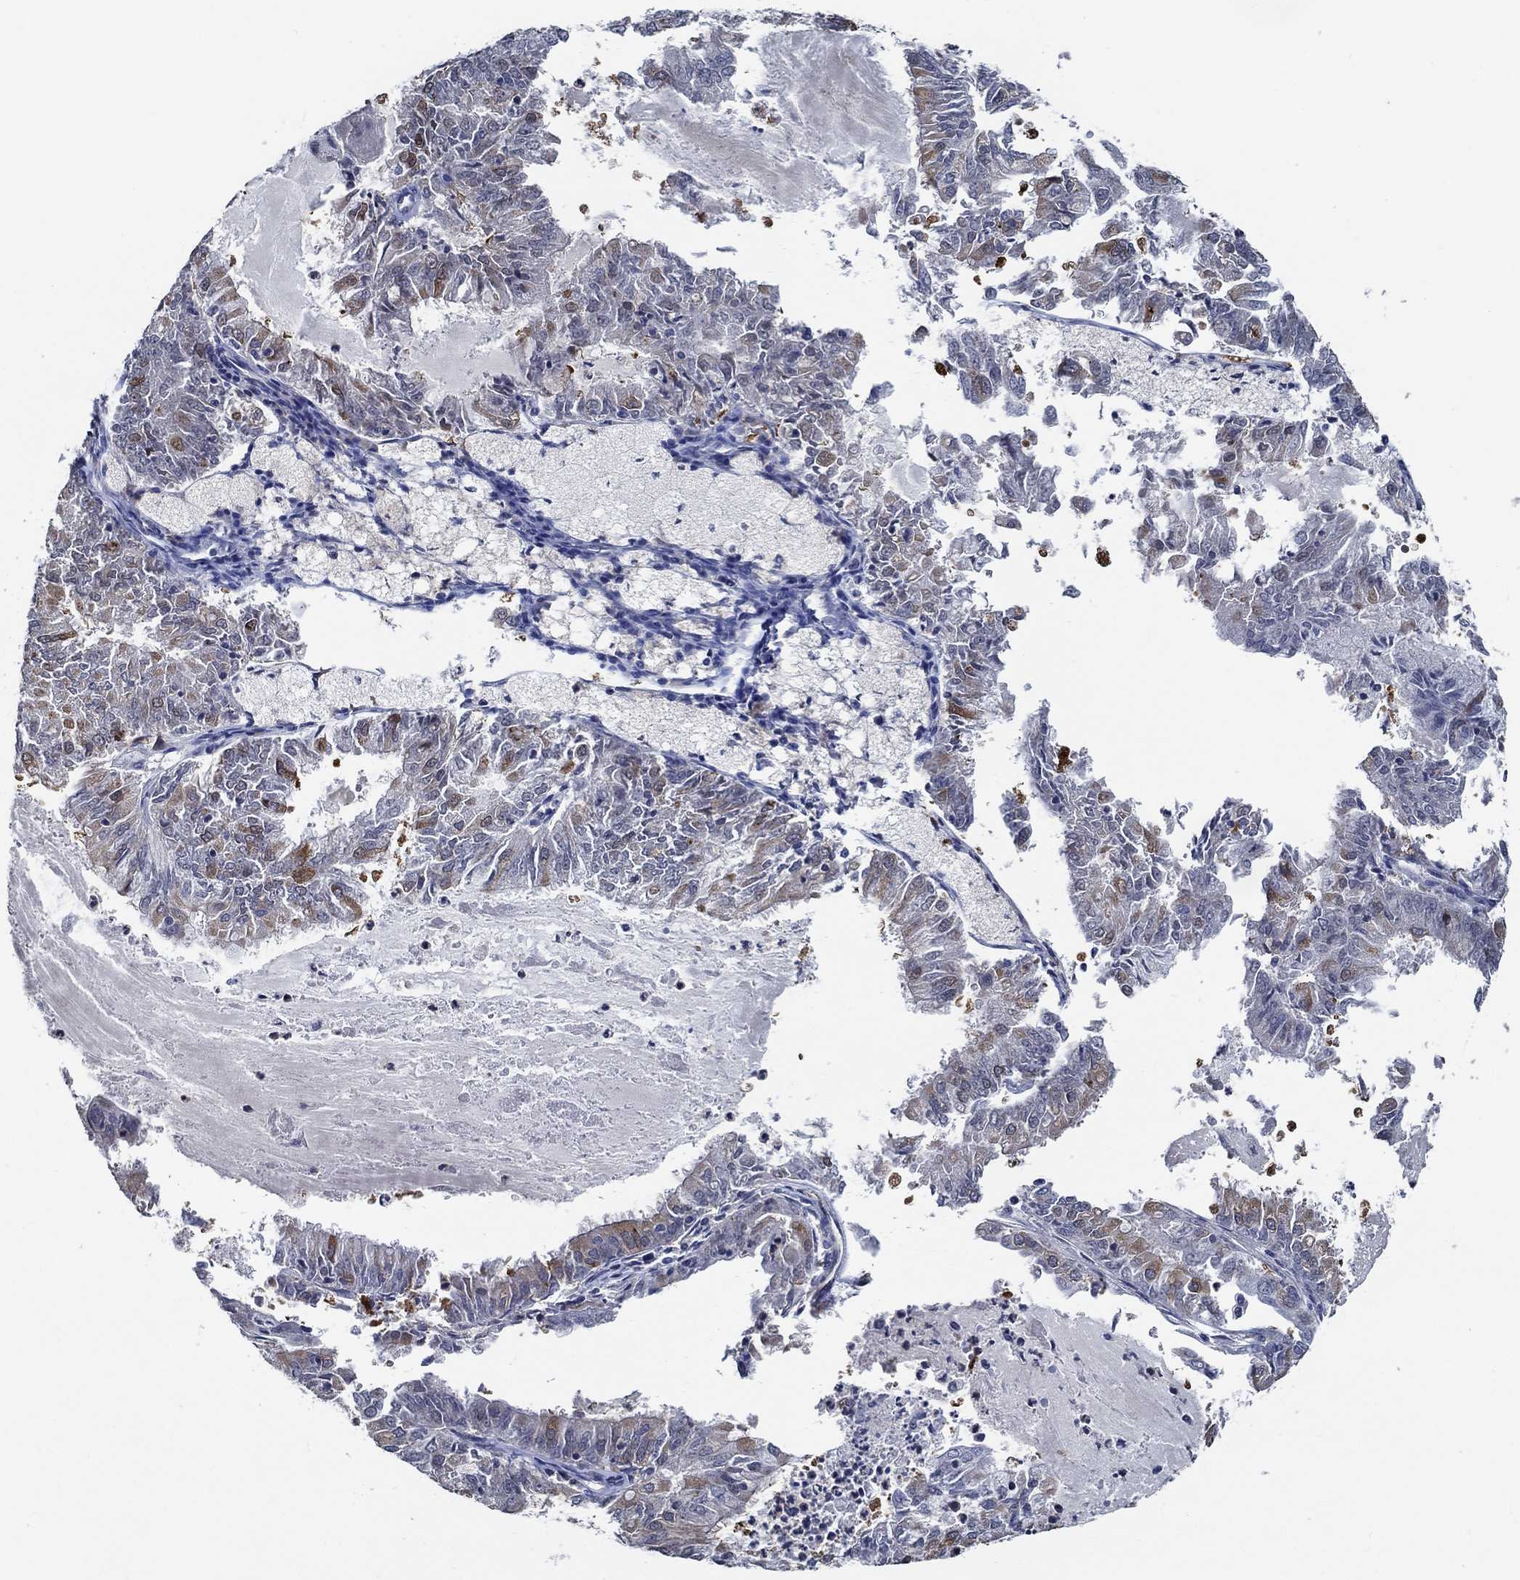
{"staining": {"intensity": "strong", "quantity": "25%-75%", "location": "cytoplasmic/membranous"}, "tissue": "endometrial cancer", "cell_type": "Tumor cells", "image_type": "cancer", "snomed": [{"axis": "morphology", "description": "Adenocarcinoma, NOS"}, {"axis": "topography", "description": "Endometrium"}], "caption": "Protein analysis of endometrial adenocarcinoma tissue reveals strong cytoplasmic/membranous expression in approximately 25%-75% of tumor cells.", "gene": "DACT1", "patient": {"sex": "female", "age": 57}}